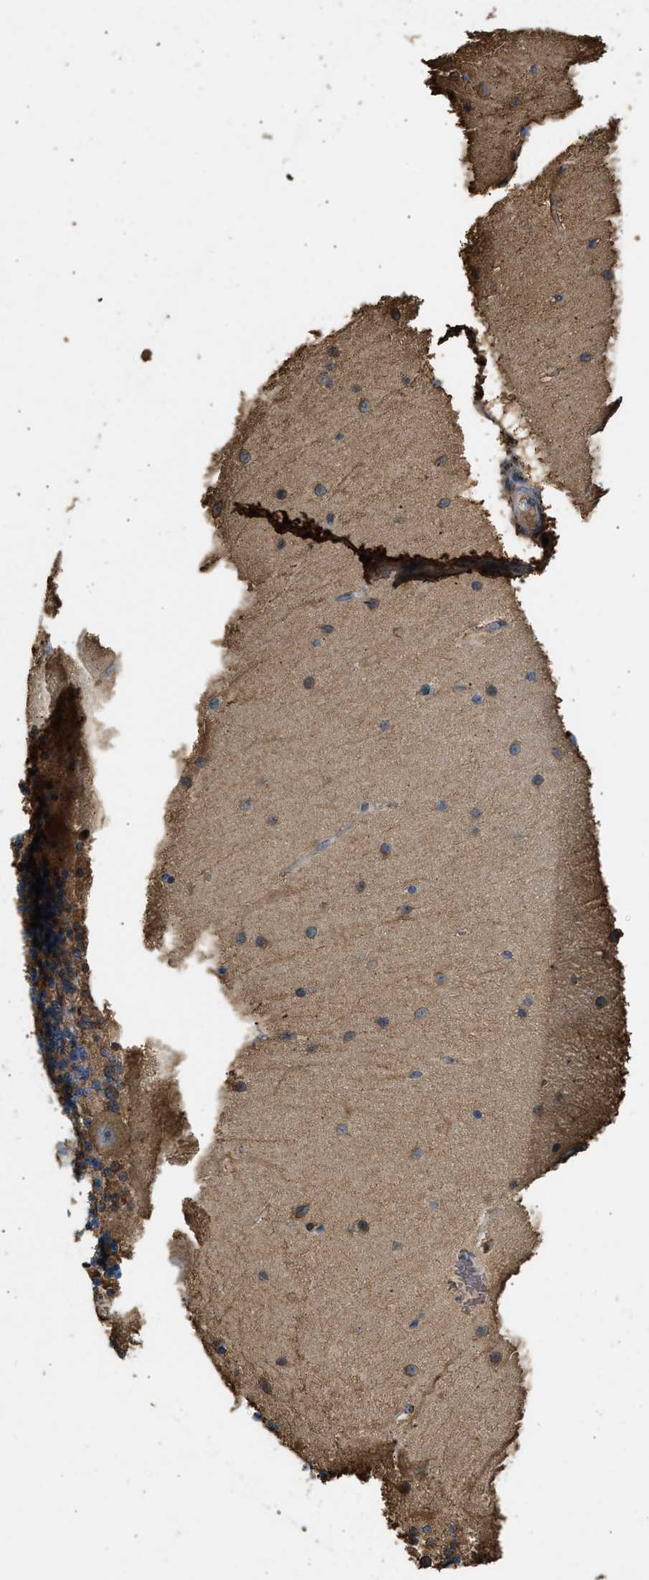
{"staining": {"intensity": "moderate", "quantity": ">75%", "location": "cytoplasmic/membranous"}, "tissue": "cerebellum", "cell_type": "Cells in granular layer", "image_type": "normal", "snomed": [{"axis": "morphology", "description": "Normal tissue, NOS"}, {"axis": "topography", "description": "Cerebellum"}], "caption": "There is medium levels of moderate cytoplasmic/membranous expression in cells in granular layer of unremarkable cerebellum, as demonstrated by immunohistochemical staining (brown color).", "gene": "CTSB", "patient": {"sex": "female", "age": 54}}